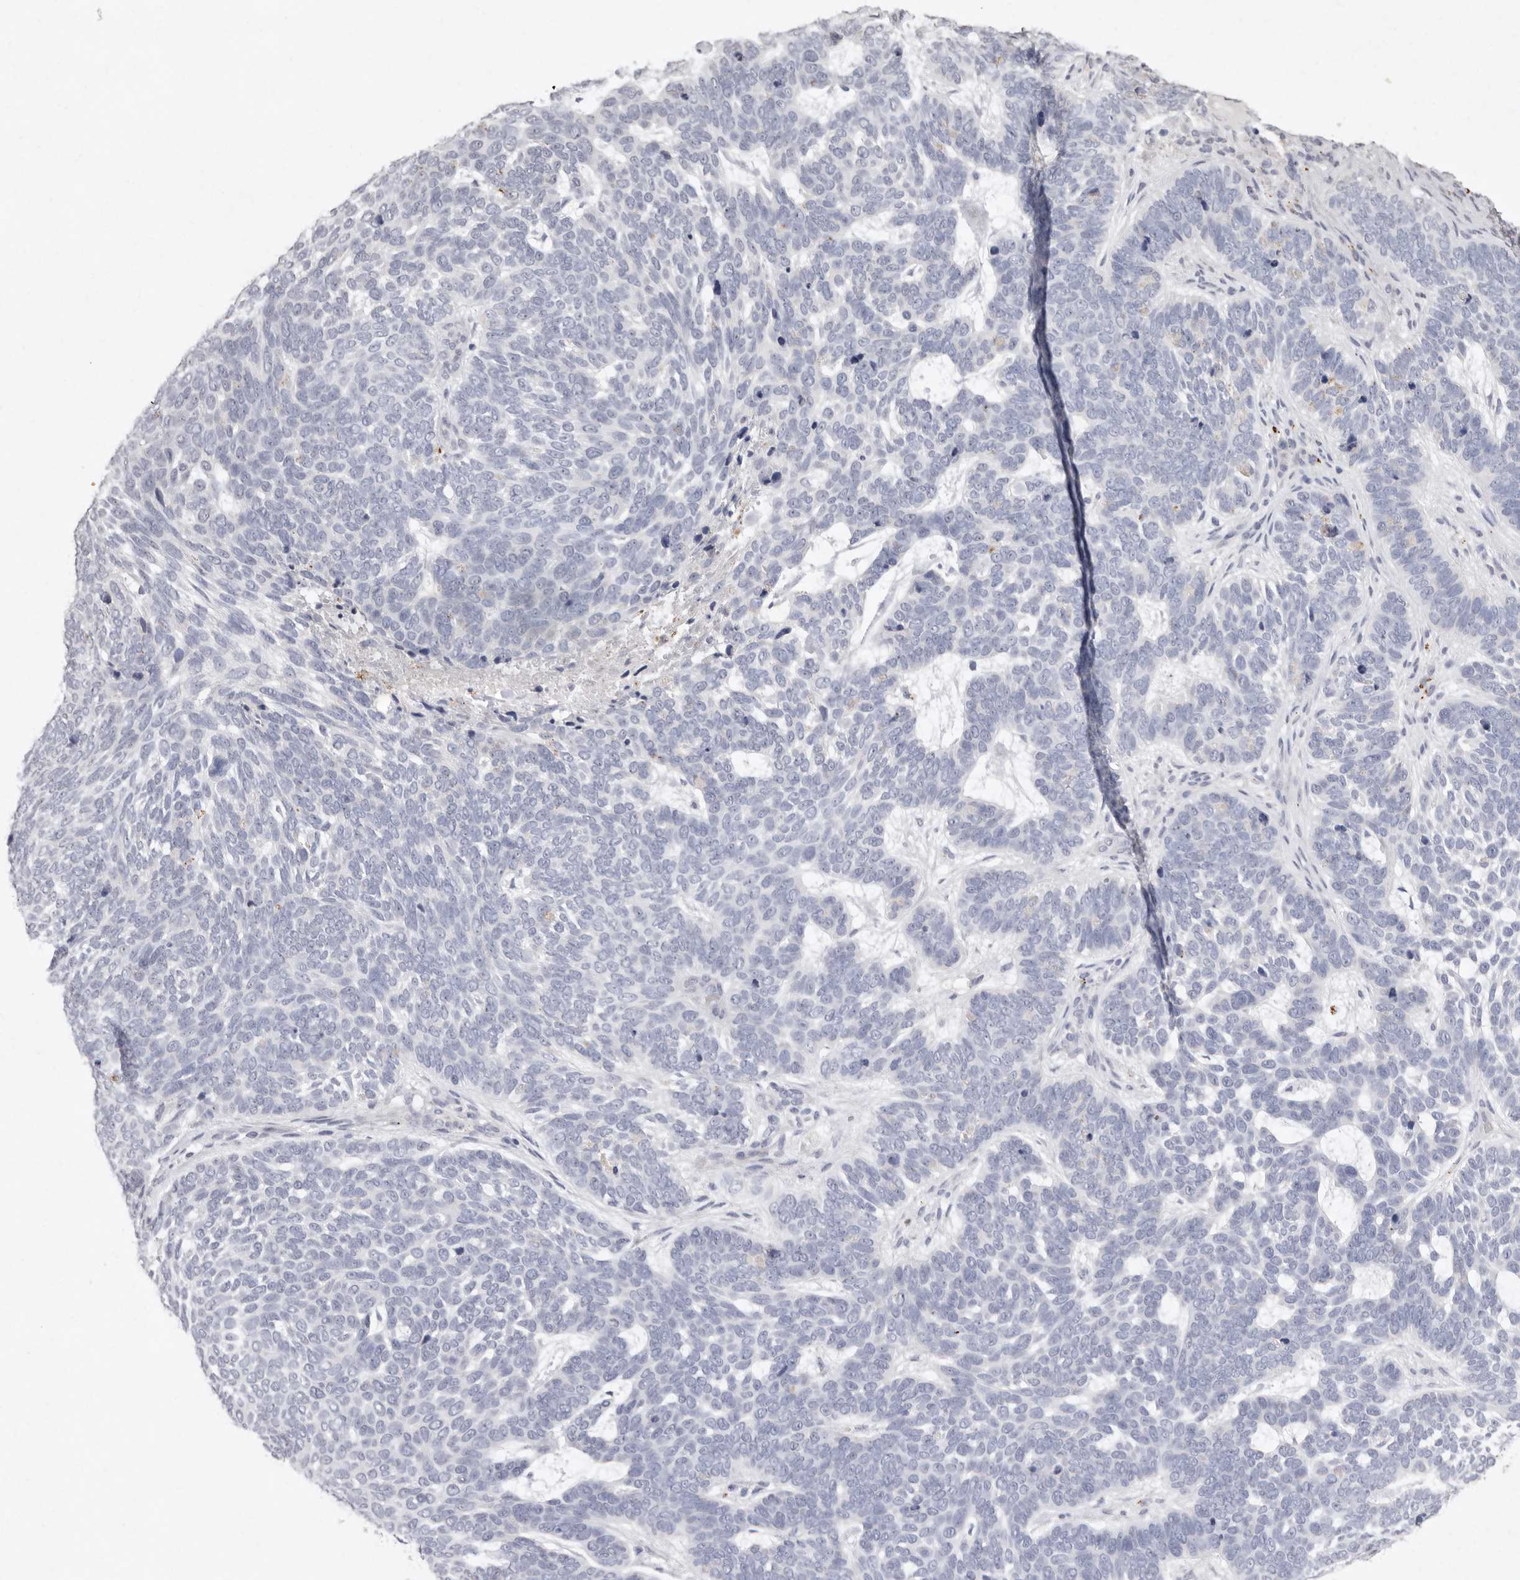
{"staining": {"intensity": "negative", "quantity": "none", "location": "none"}, "tissue": "skin cancer", "cell_type": "Tumor cells", "image_type": "cancer", "snomed": [{"axis": "morphology", "description": "Basal cell carcinoma"}, {"axis": "topography", "description": "Skin"}], "caption": "DAB immunohistochemical staining of human skin cancer (basal cell carcinoma) demonstrates no significant staining in tumor cells.", "gene": "FAM185A", "patient": {"sex": "female", "age": 85}}